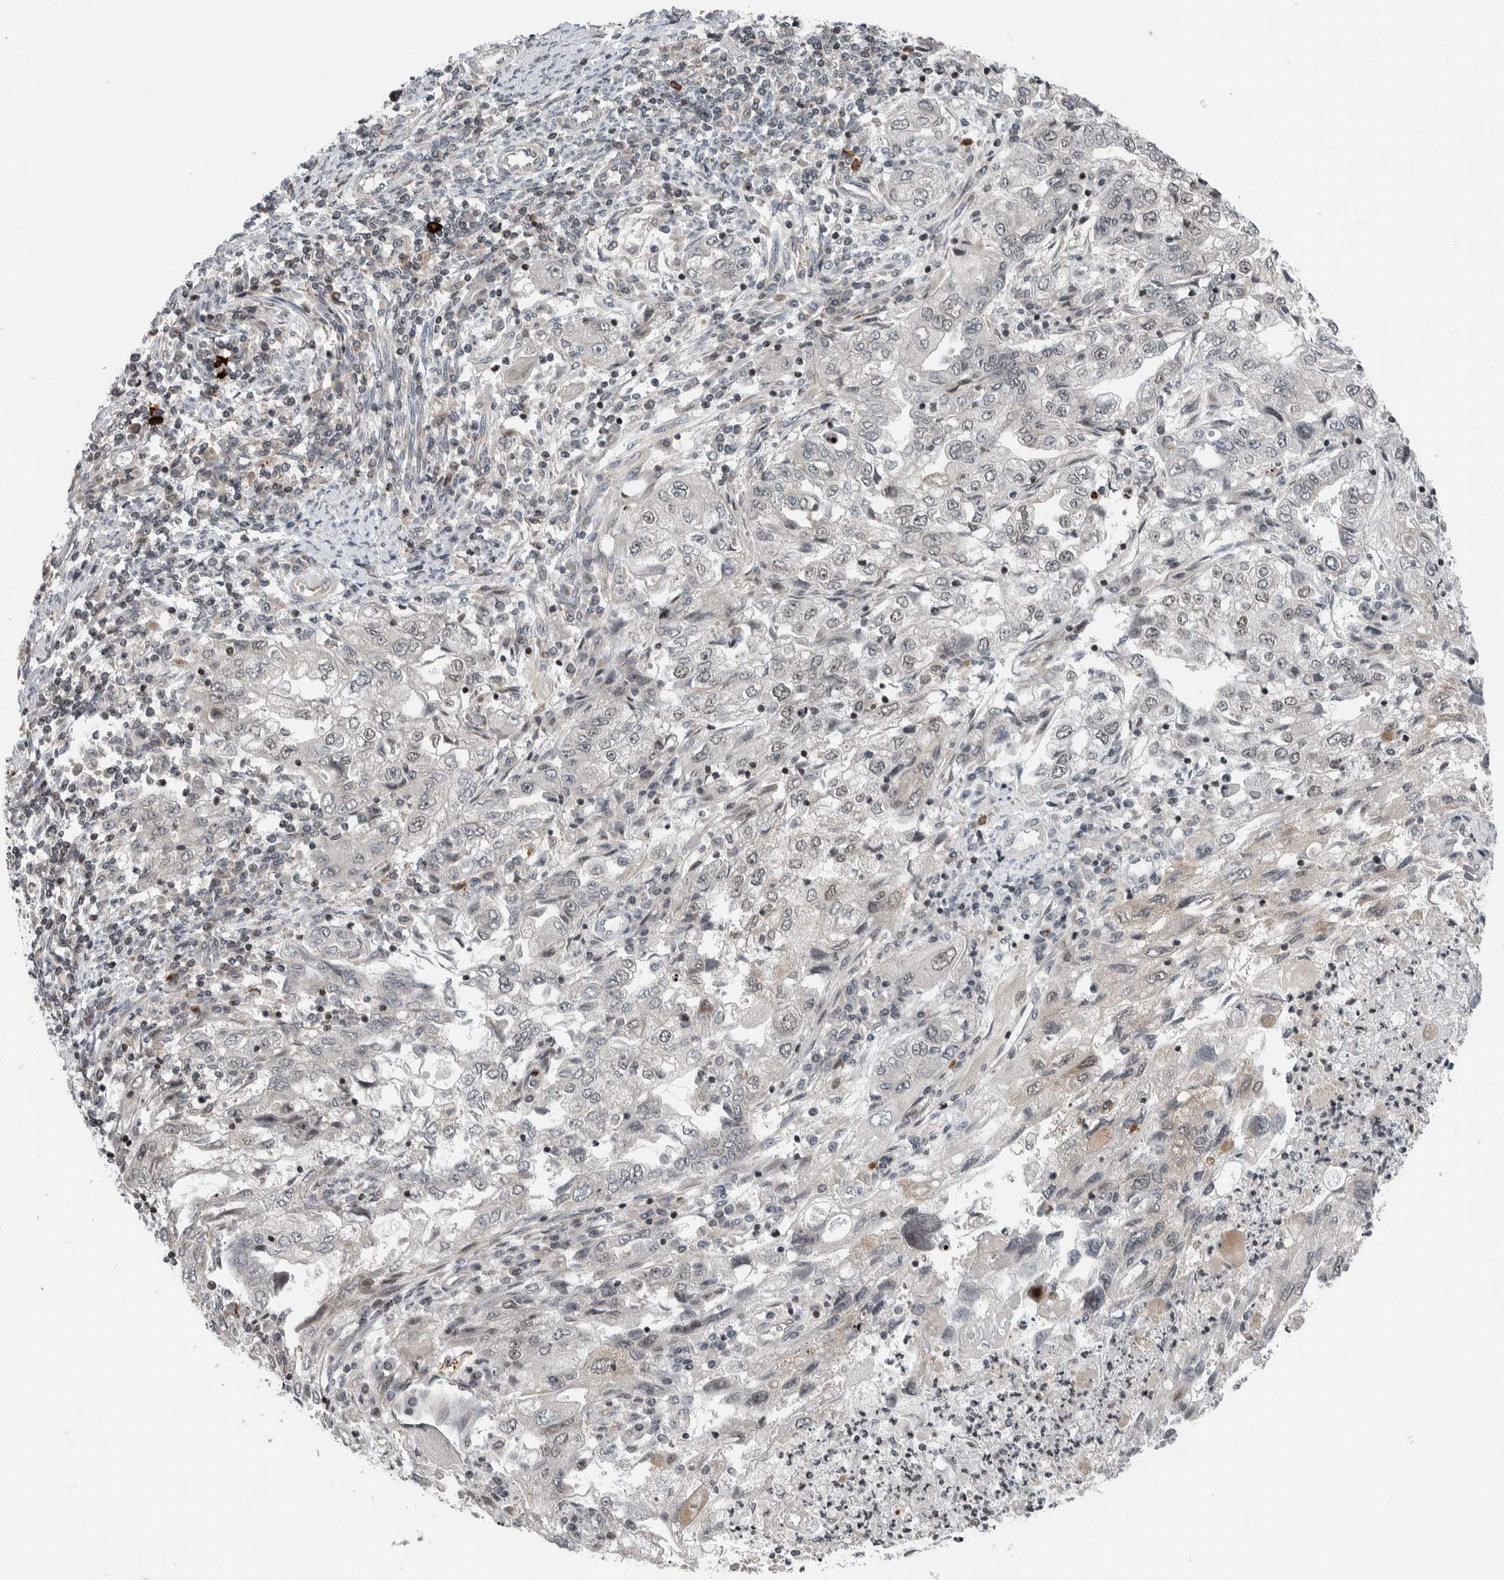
{"staining": {"intensity": "weak", "quantity": "<25%", "location": "nuclear"}, "tissue": "endometrial cancer", "cell_type": "Tumor cells", "image_type": "cancer", "snomed": [{"axis": "morphology", "description": "Adenocarcinoma, NOS"}, {"axis": "topography", "description": "Endometrium"}], "caption": "This is an IHC image of endometrial adenocarcinoma. There is no expression in tumor cells.", "gene": "NPLOC4", "patient": {"sex": "female", "age": 49}}